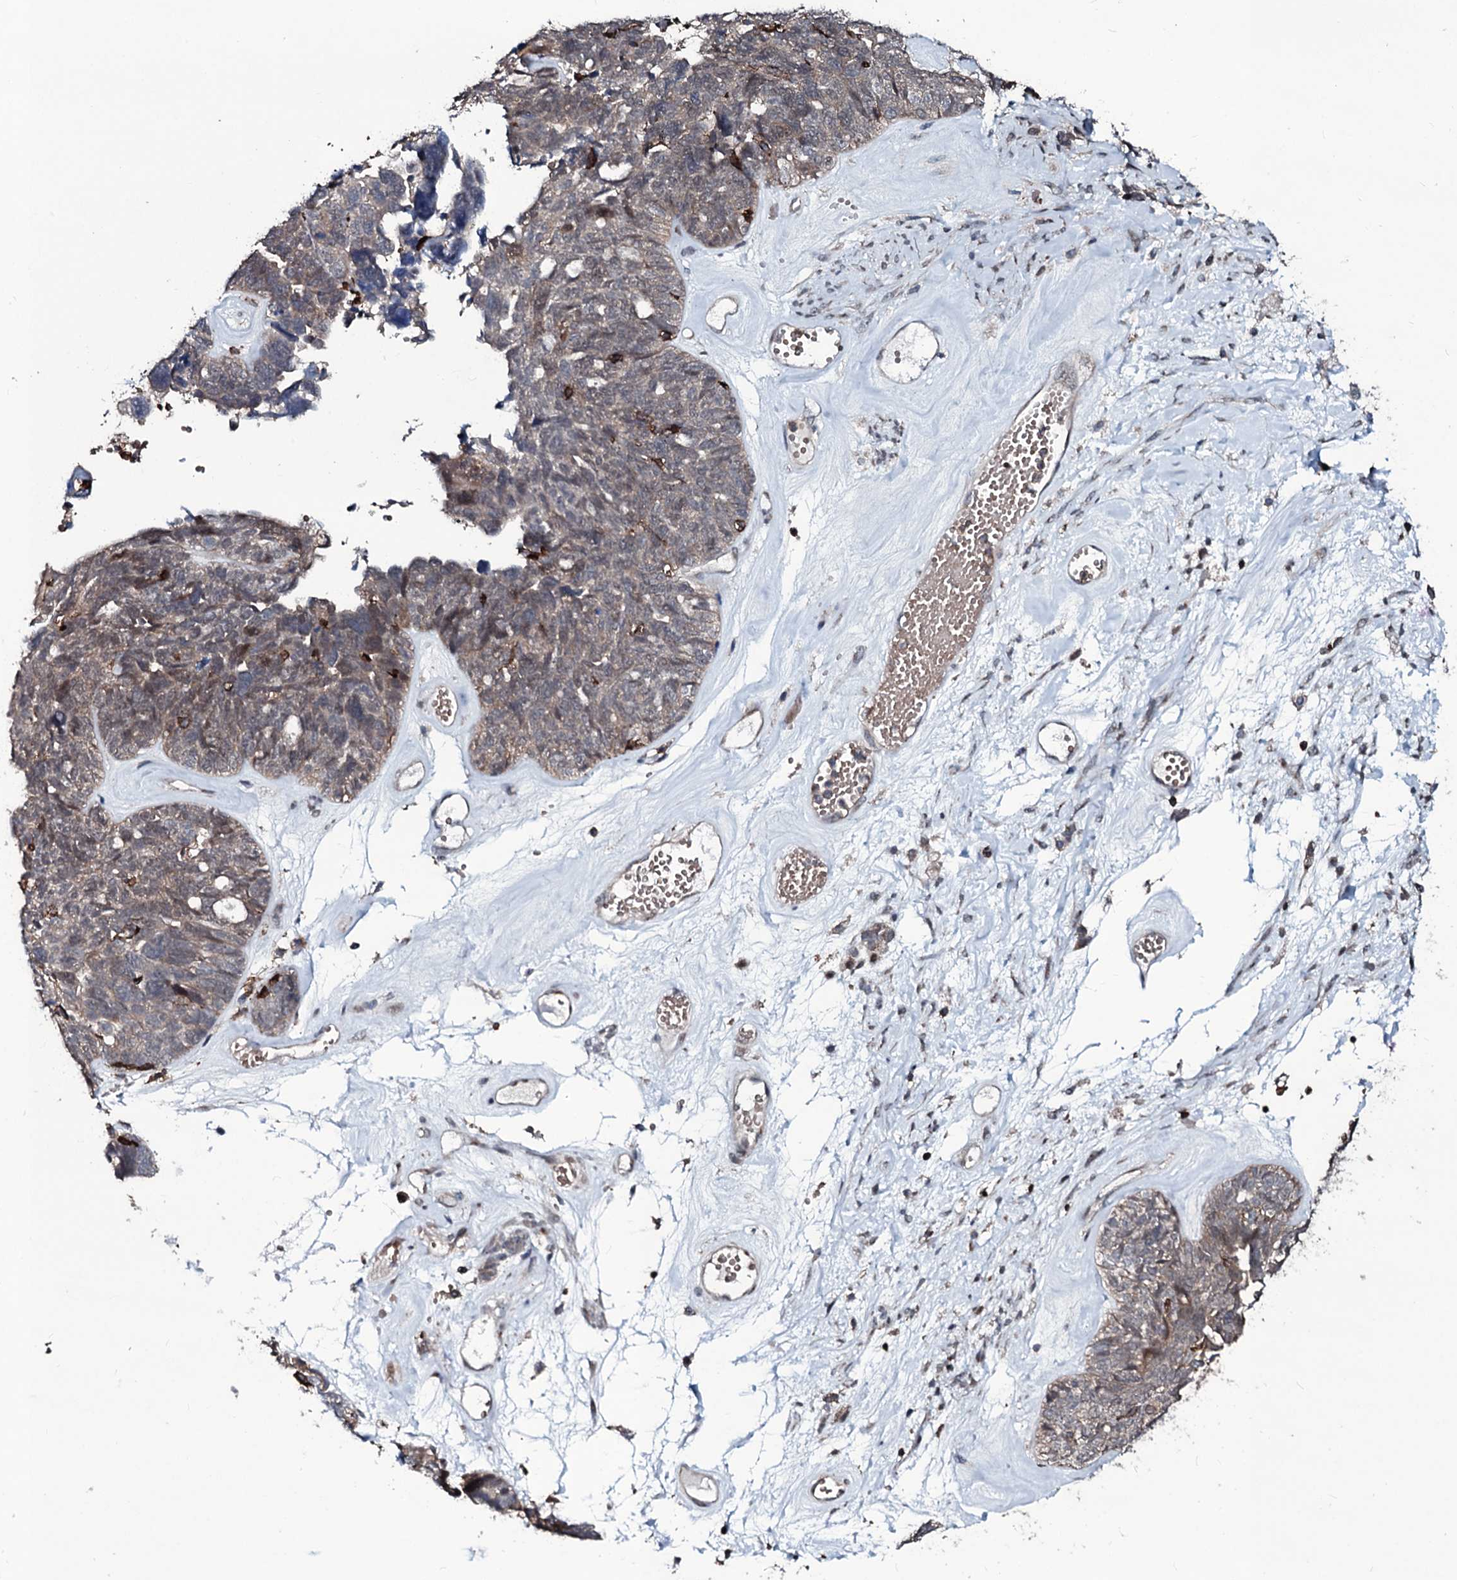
{"staining": {"intensity": "weak", "quantity": "25%-75%", "location": "cytoplasmic/membranous"}, "tissue": "ovarian cancer", "cell_type": "Tumor cells", "image_type": "cancer", "snomed": [{"axis": "morphology", "description": "Cystadenocarcinoma, serous, NOS"}, {"axis": "topography", "description": "Ovary"}], "caption": "Approximately 25%-75% of tumor cells in human serous cystadenocarcinoma (ovarian) show weak cytoplasmic/membranous protein staining as visualized by brown immunohistochemical staining.", "gene": "OGFOD2", "patient": {"sex": "female", "age": 79}}